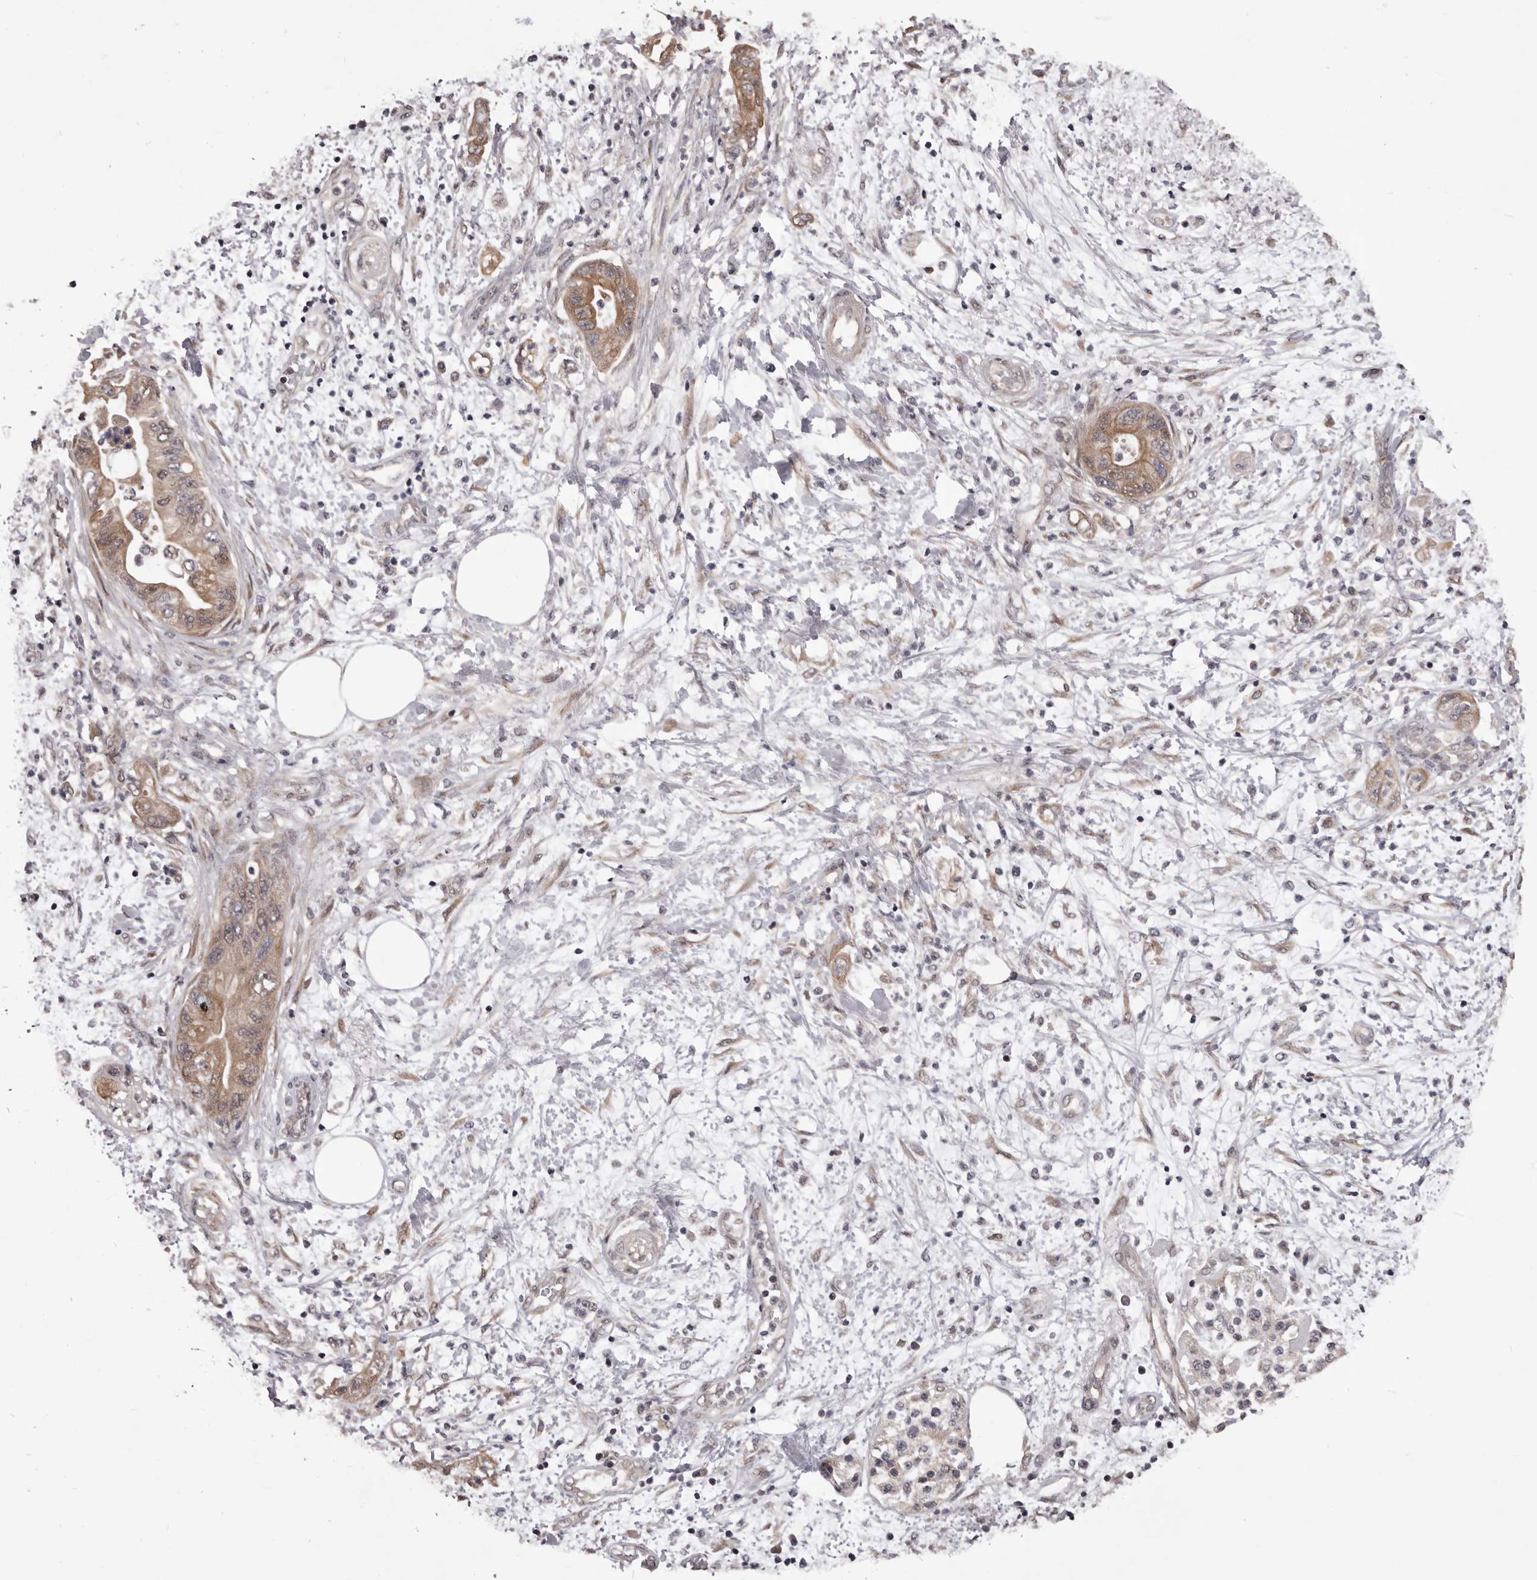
{"staining": {"intensity": "moderate", "quantity": ">75%", "location": "cytoplasmic/membranous"}, "tissue": "pancreatic cancer", "cell_type": "Tumor cells", "image_type": "cancer", "snomed": [{"axis": "morphology", "description": "Adenocarcinoma, NOS"}, {"axis": "topography", "description": "Pancreas"}], "caption": "Approximately >75% of tumor cells in pancreatic cancer exhibit moderate cytoplasmic/membranous protein expression as visualized by brown immunohistochemical staining.", "gene": "CELF3", "patient": {"sex": "female", "age": 73}}